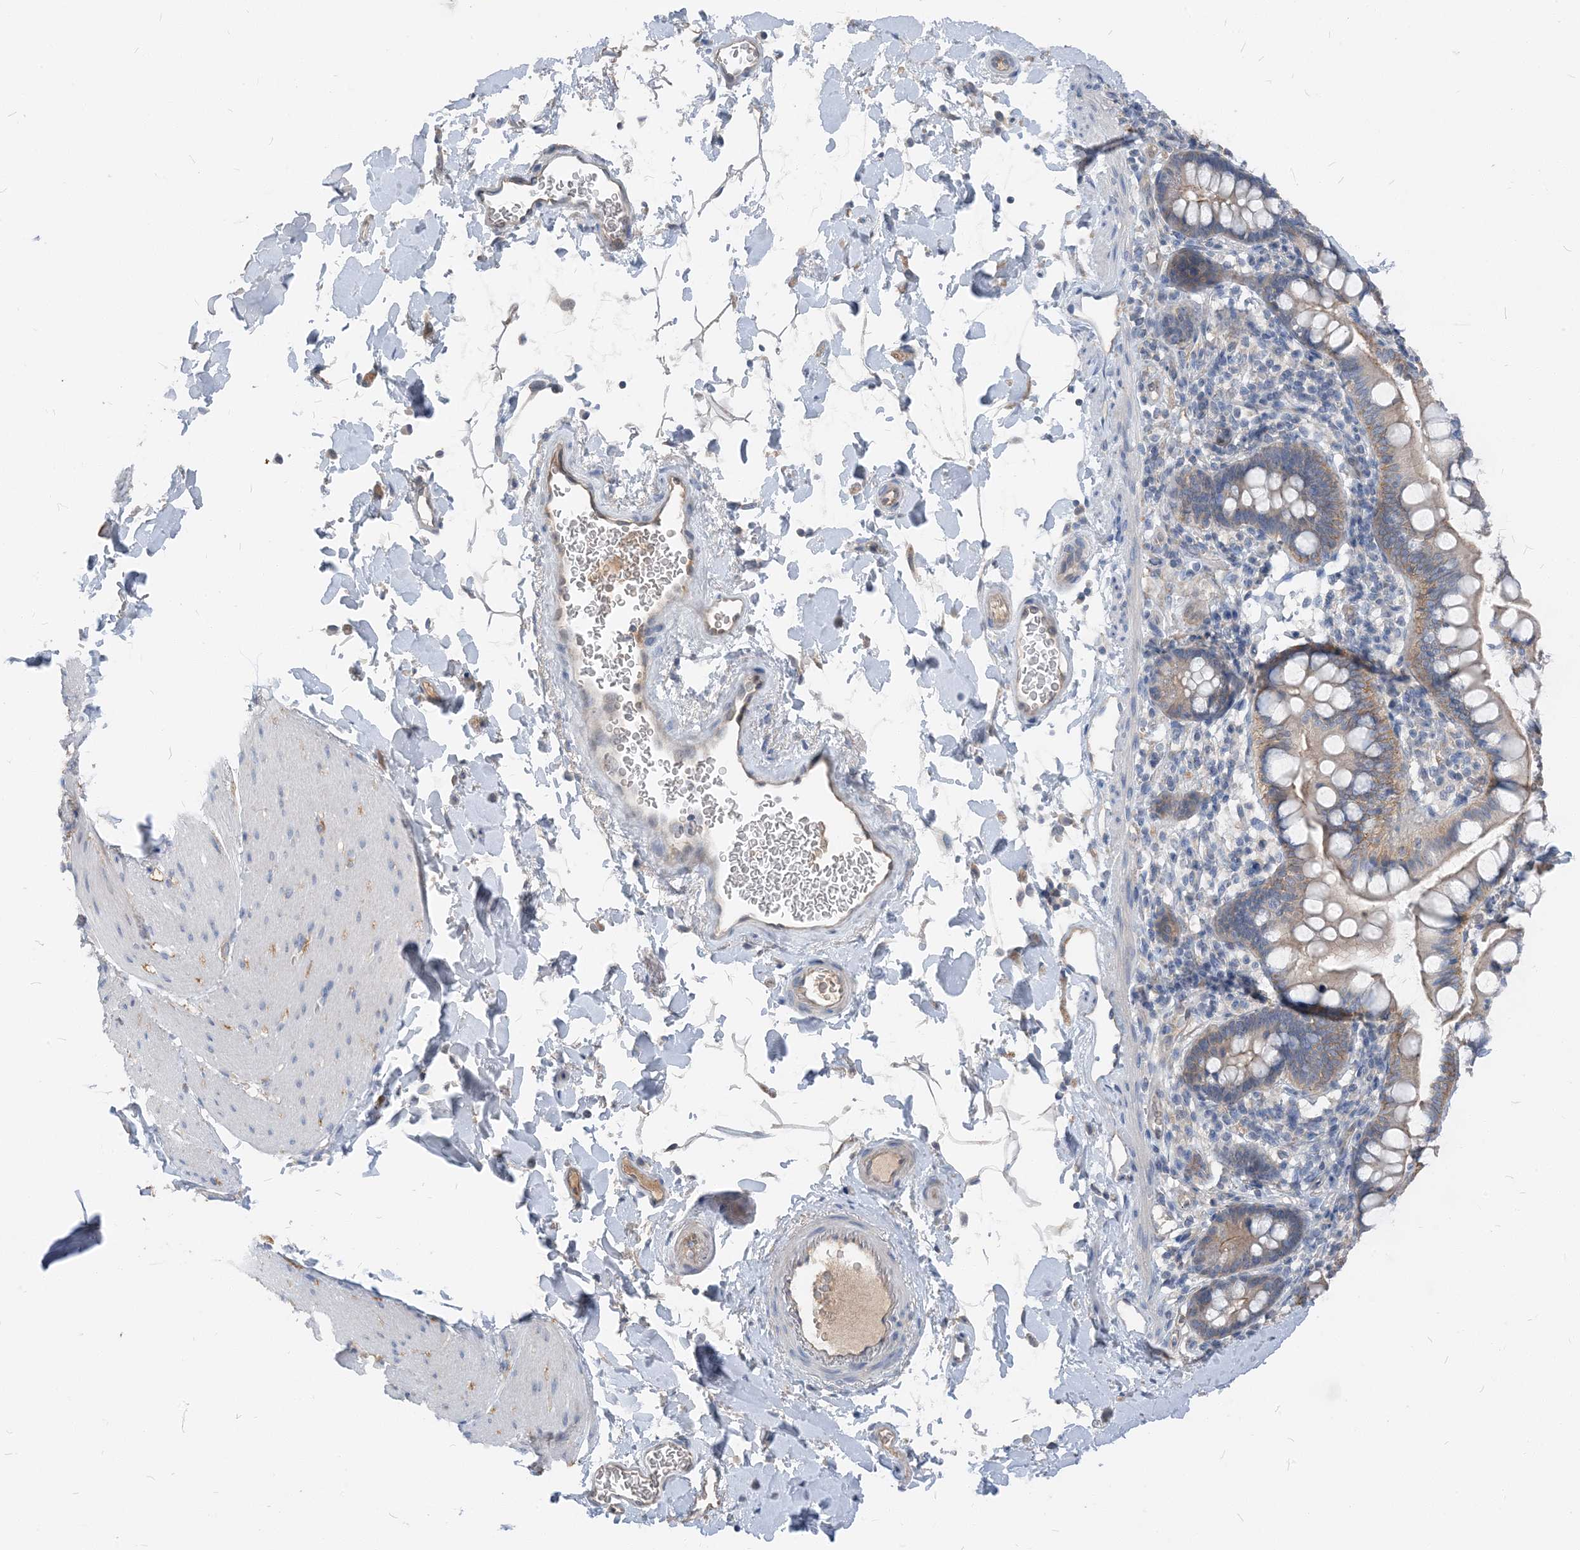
{"staining": {"intensity": "negative", "quantity": "none", "location": "none"}, "tissue": "smooth muscle", "cell_type": "Smooth muscle cells", "image_type": "normal", "snomed": [{"axis": "morphology", "description": "Normal tissue, NOS"}, {"axis": "topography", "description": "Smooth muscle"}, {"axis": "topography", "description": "Small intestine"}], "caption": "Image shows no significant protein positivity in smooth muscle cells of benign smooth muscle. (IHC, brightfield microscopy, high magnification).", "gene": "NCOA7", "patient": {"sex": "female", "age": 84}}